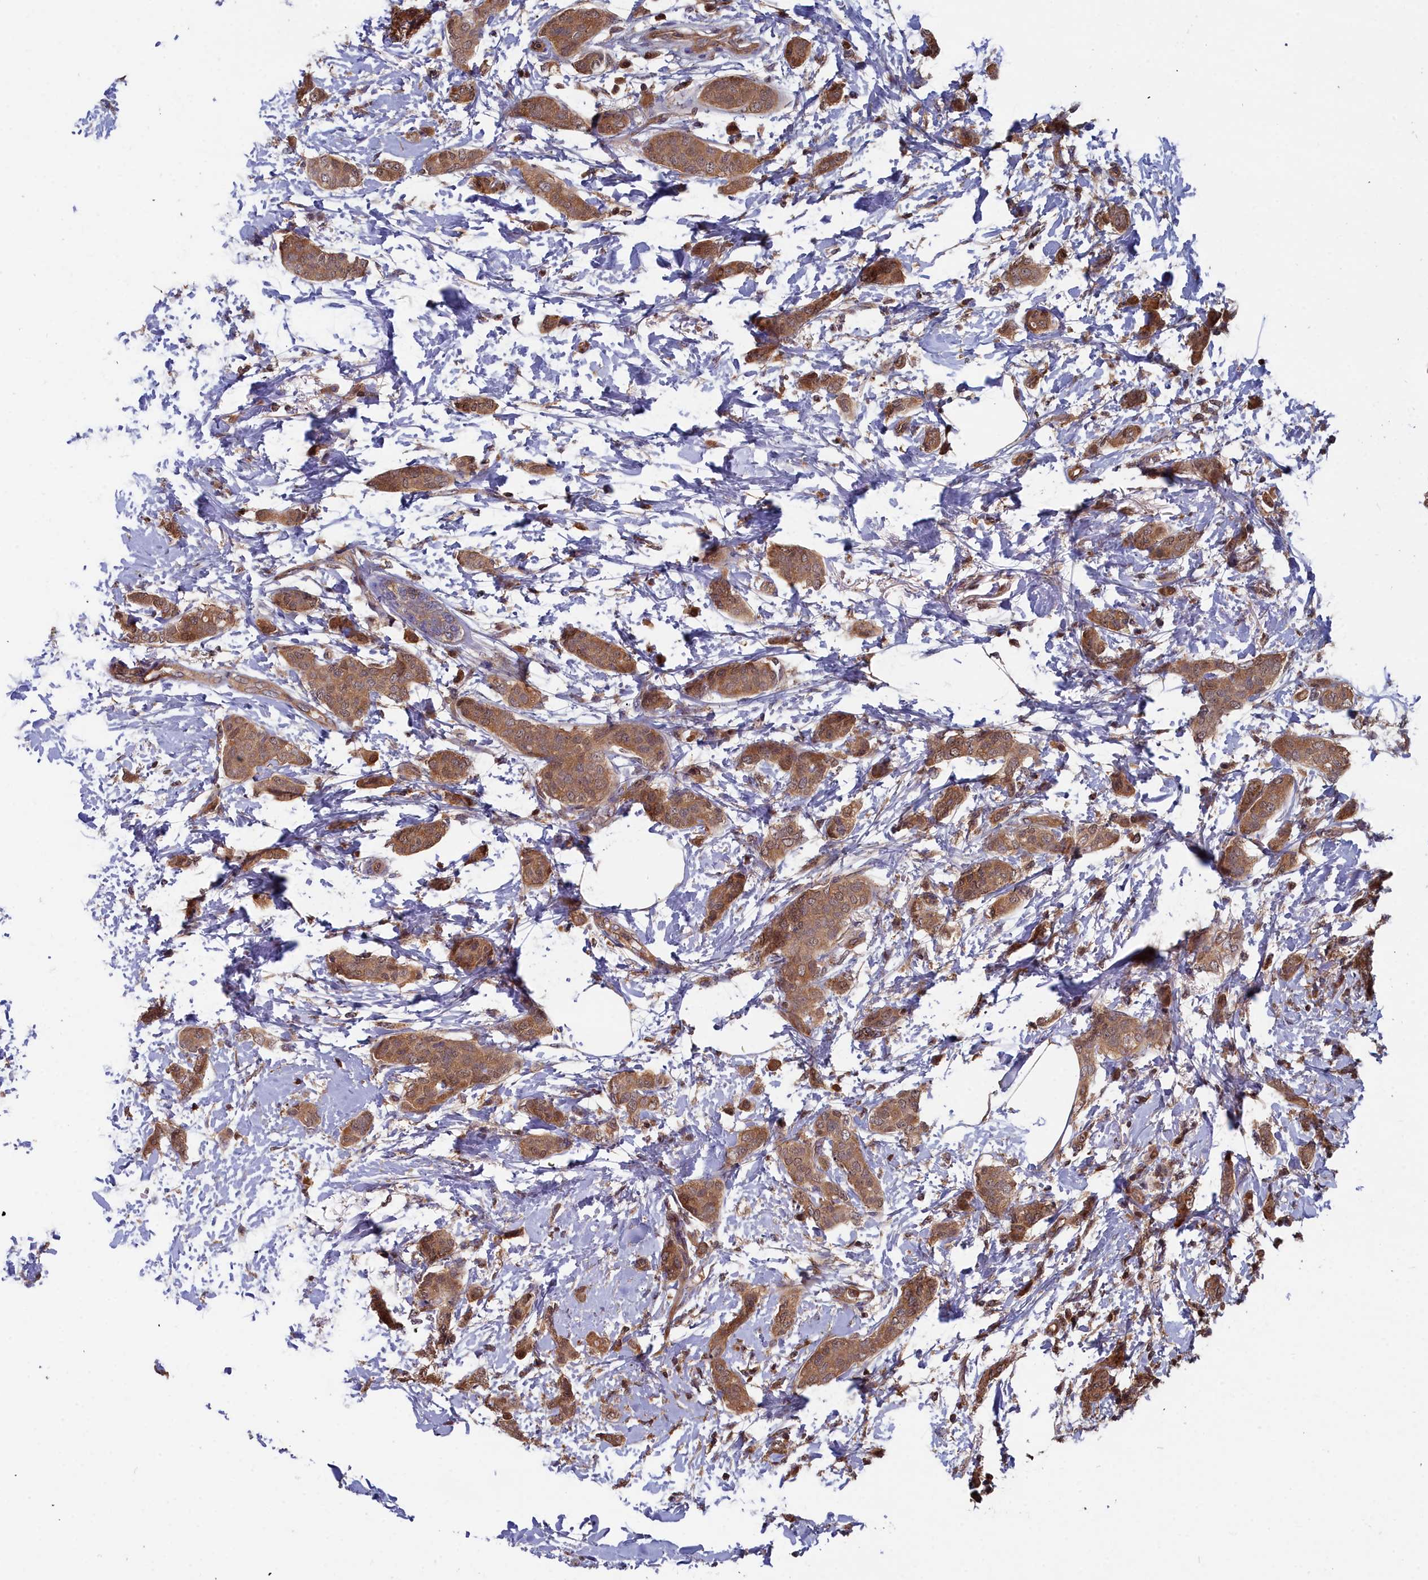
{"staining": {"intensity": "moderate", "quantity": ">75%", "location": "cytoplasmic/membranous"}, "tissue": "breast cancer", "cell_type": "Tumor cells", "image_type": "cancer", "snomed": [{"axis": "morphology", "description": "Duct carcinoma"}, {"axis": "topography", "description": "Breast"}], "caption": "Immunohistochemical staining of breast invasive ductal carcinoma shows medium levels of moderate cytoplasmic/membranous protein expression in approximately >75% of tumor cells. (DAB IHC with brightfield microscopy, high magnification).", "gene": "GFRA2", "patient": {"sex": "female", "age": 72}}